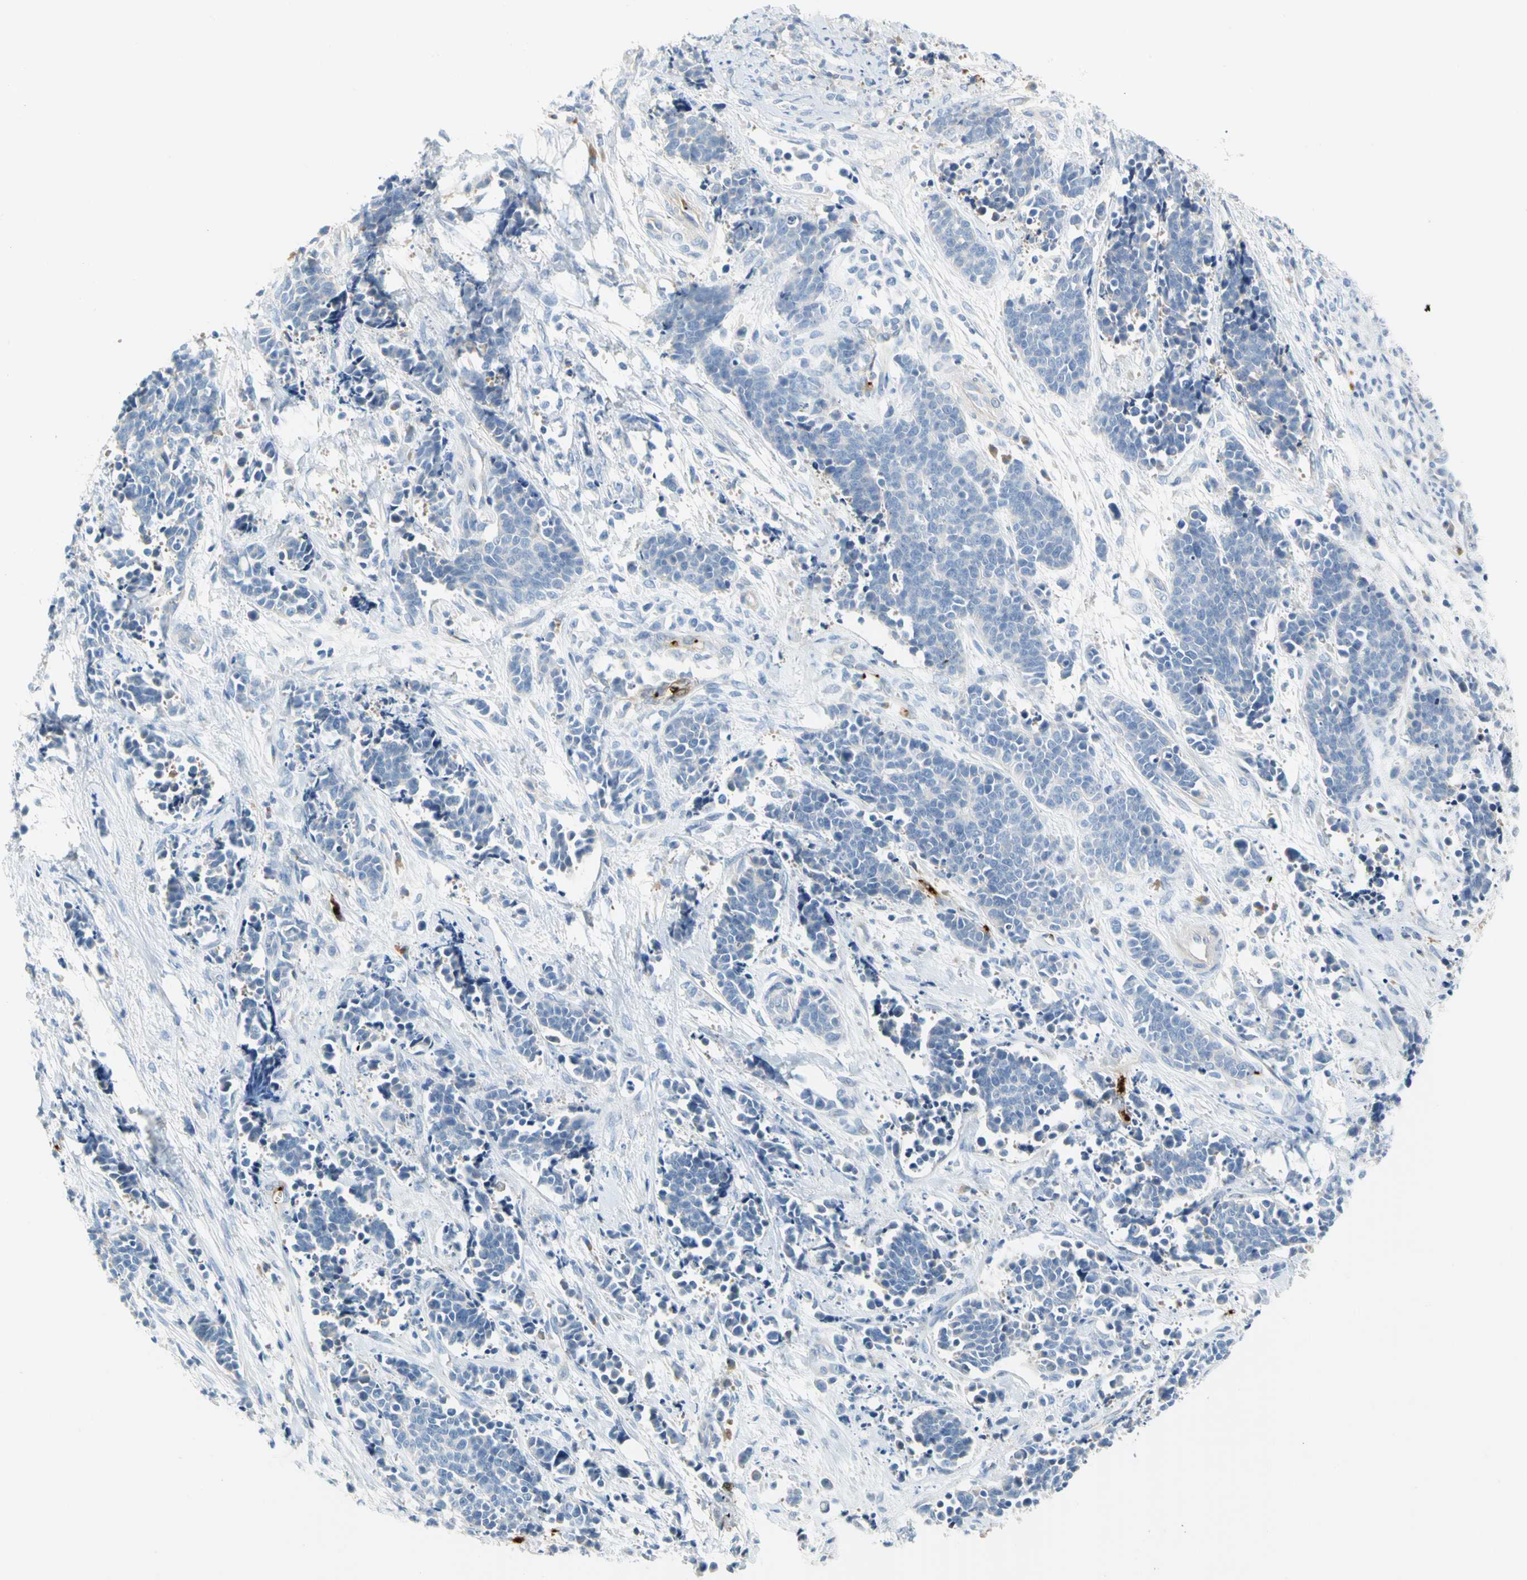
{"staining": {"intensity": "negative", "quantity": "none", "location": "none"}, "tissue": "cervical cancer", "cell_type": "Tumor cells", "image_type": "cancer", "snomed": [{"axis": "morphology", "description": "Squamous cell carcinoma, NOS"}, {"axis": "topography", "description": "Cervix"}], "caption": "Immunohistochemistry (IHC) photomicrograph of neoplastic tissue: human squamous cell carcinoma (cervical) stained with DAB shows no significant protein staining in tumor cells.", "gene": "PPBP", "patient": {"sex": "female", "age": 35}}